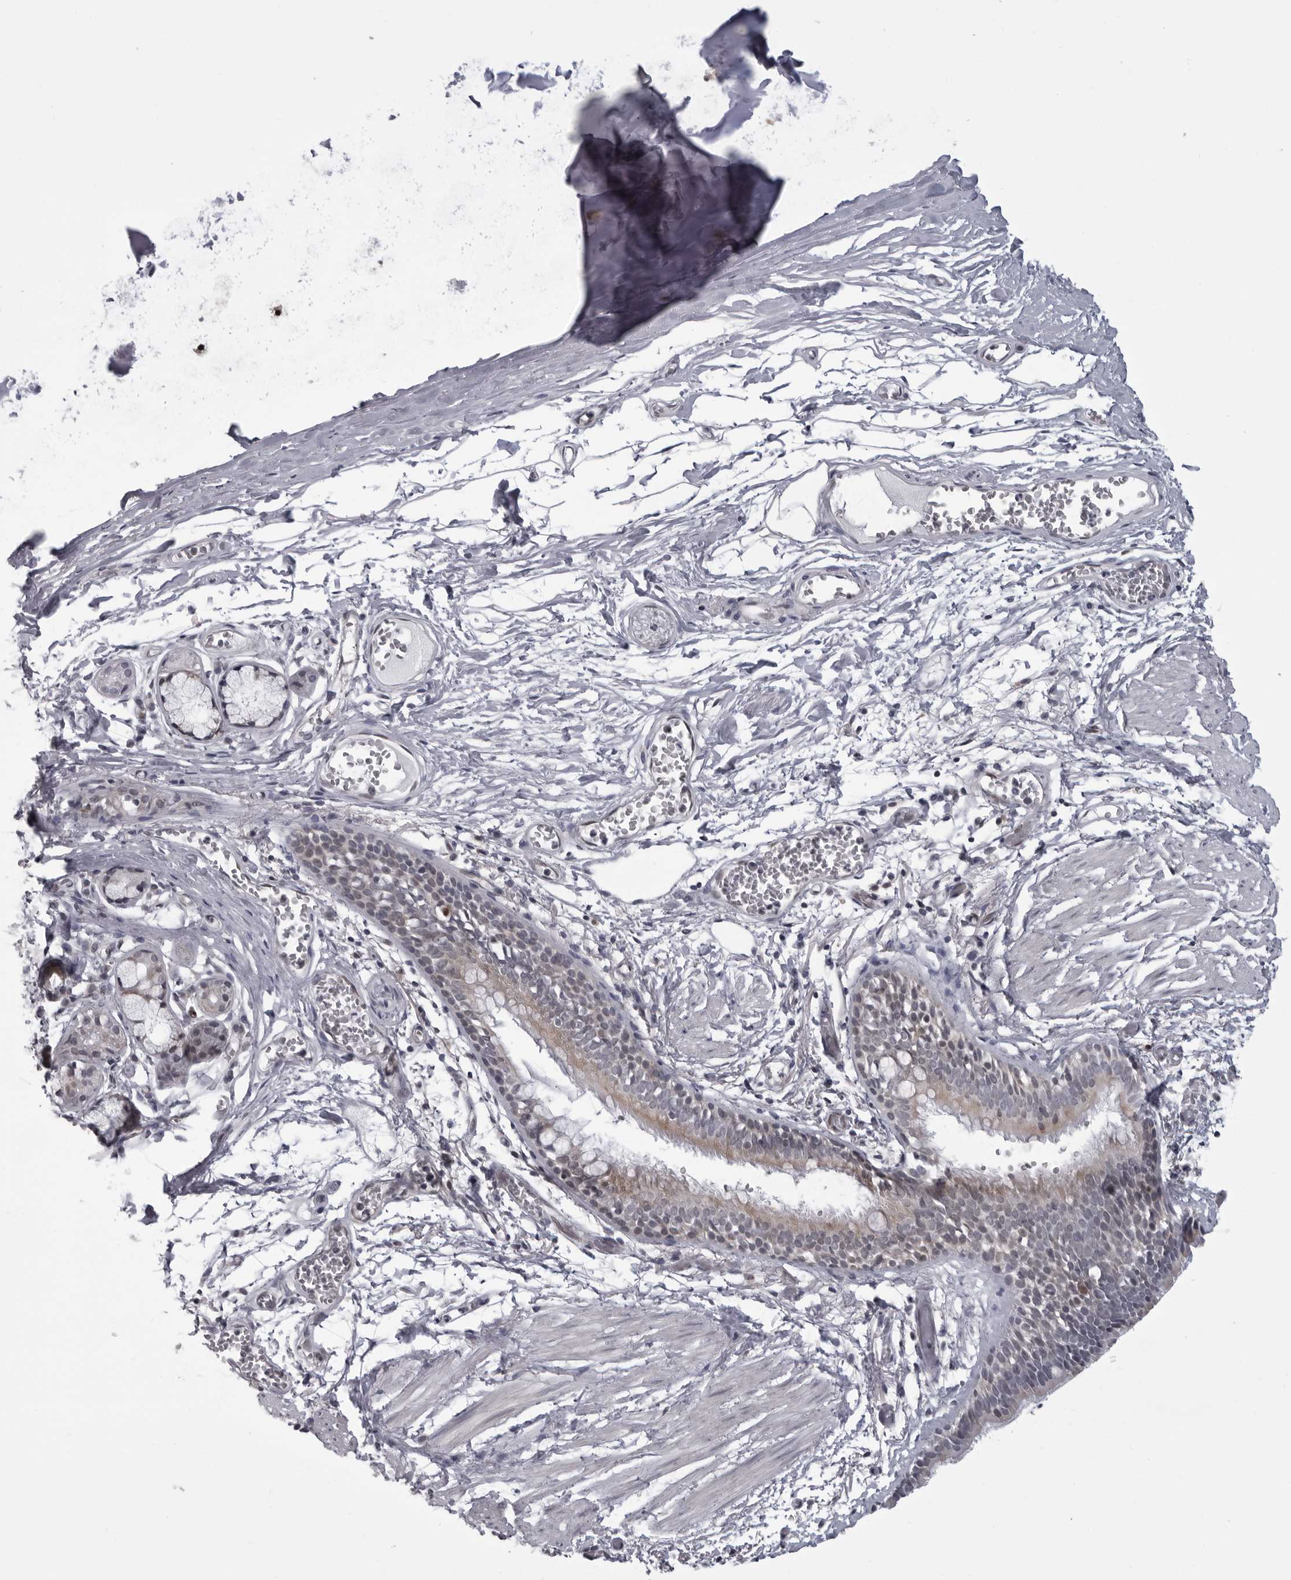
{"staining": {"intensity": "weak", "quantity": "<25%", "location": "cytoplasmic/membranous"}, "tissue": "bronchus", "cell_type": "Respiratory epithelial cells", "image_type": "normal", "snomed": [{"axis": "morphology", "description": "Normal tissue, NOS"}, {"axis": "topography", "description": "Bronchus"}, {"axis": "topography", "description": "Lung"}], "caption": "DAB (3,3'-diaminobenzidine) immunohistochemical staining of benign human bronchus exhibits no significant positivity in respiratory epithelial cells.", "gene": "MAPK12", "patient": {"sex": "male", "age": 56}}